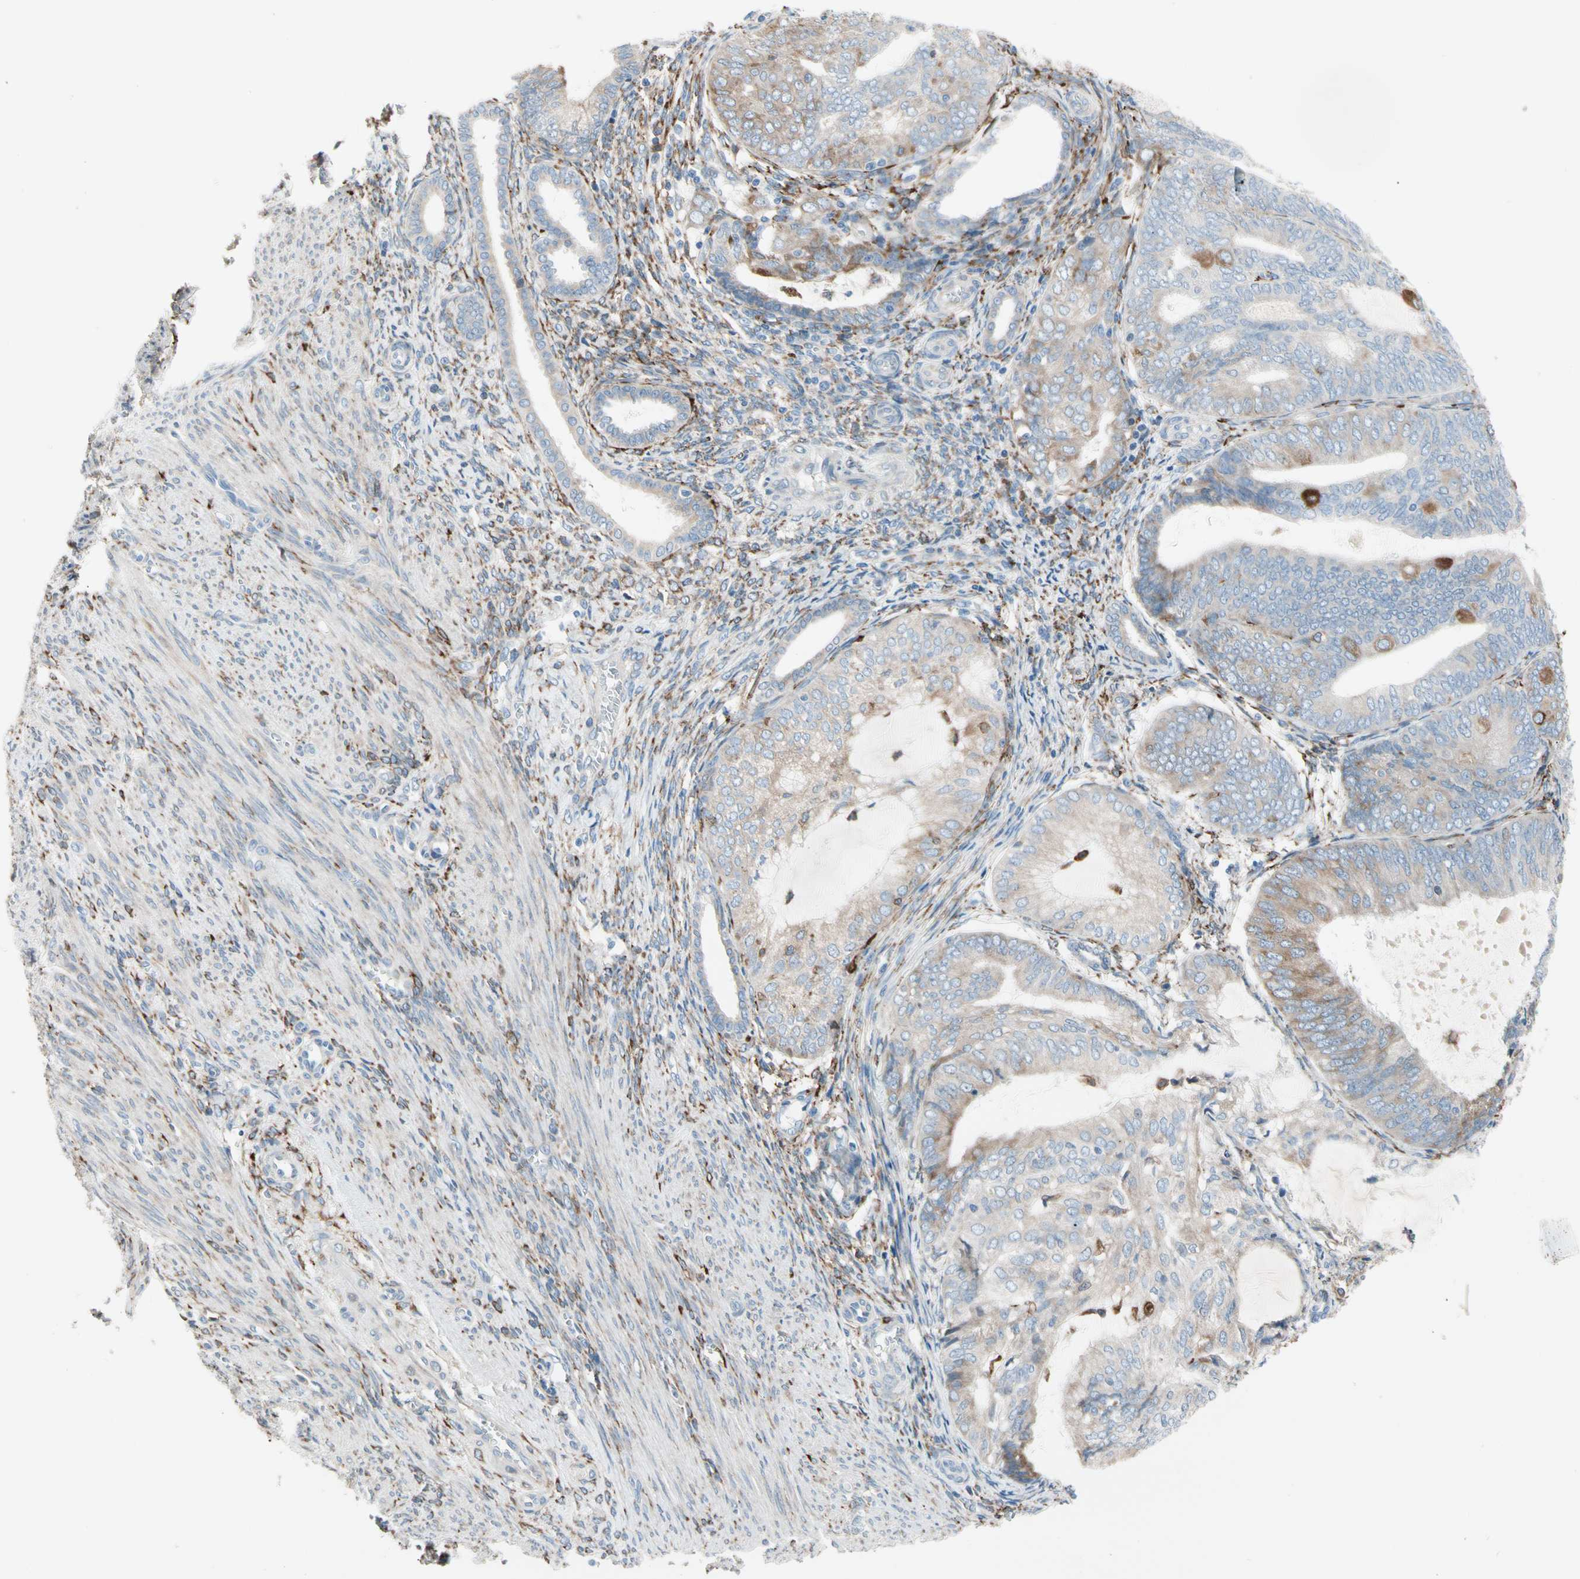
{"staining": {"intensity": "weak", "quantity": "<25%", "location": "cytoplasmic/membranous"}, "tissue": "endometrial cancer", "cell_type": "Tumor cells", "image_type": "cancer", "snomed": [{"axis": "morphology", "description": "Adenocarcinoma, NOS"}, {"axis": "topography", "description": "Endometrium"}], "caption": "DAB immunohistochemical staining of endometrial cancer (adenocarcinoma) displays no significant staining in tumor cells. (IHC, brightfield microscopy, high magnification).", "gene": "LRPAP1", "patient": {"sex": "female", "age": 81}}